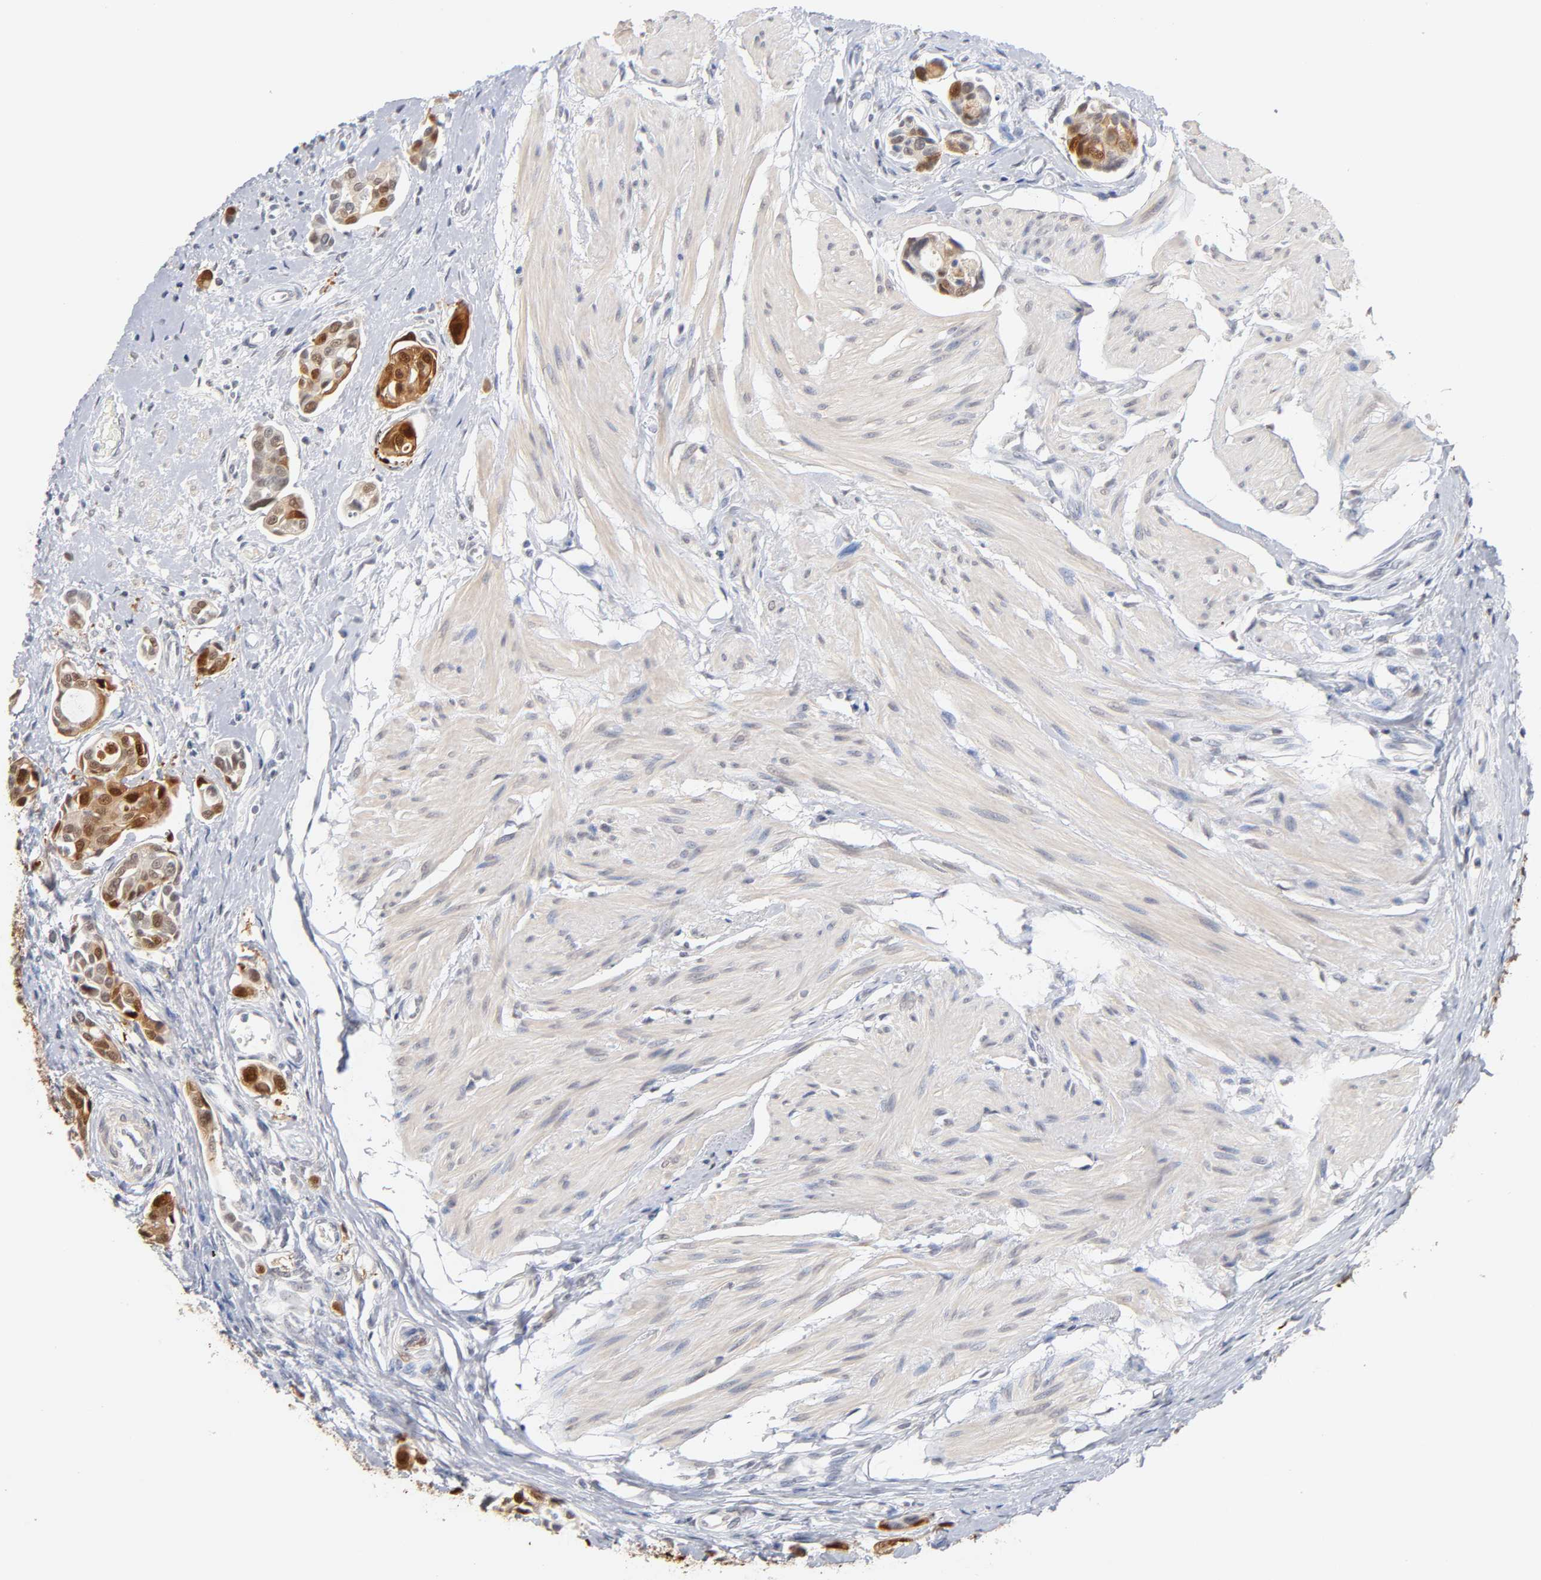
{"staining": {"intensity": "moderate", "quantity": ">75%", "location": "cytoplasmic/membranous,nuclear"}, "tissue": "urothelial cancer", "cell_type": "Tumor cells", "image_type": "cancer", "snomed": [{"axis": "morphology", "description": "Urothelial carcinoma, High grade"}, {"axis": "topography", "description": "Urinary bladder"}], "caption": "Urothelial cancer stained with IHC exhibits moderate cytoplasmic/membranous and nuclear expression in about >75% of tumor cells.", "gene": "CRABP2", "patient": {"sex": "male", "age": 78}}